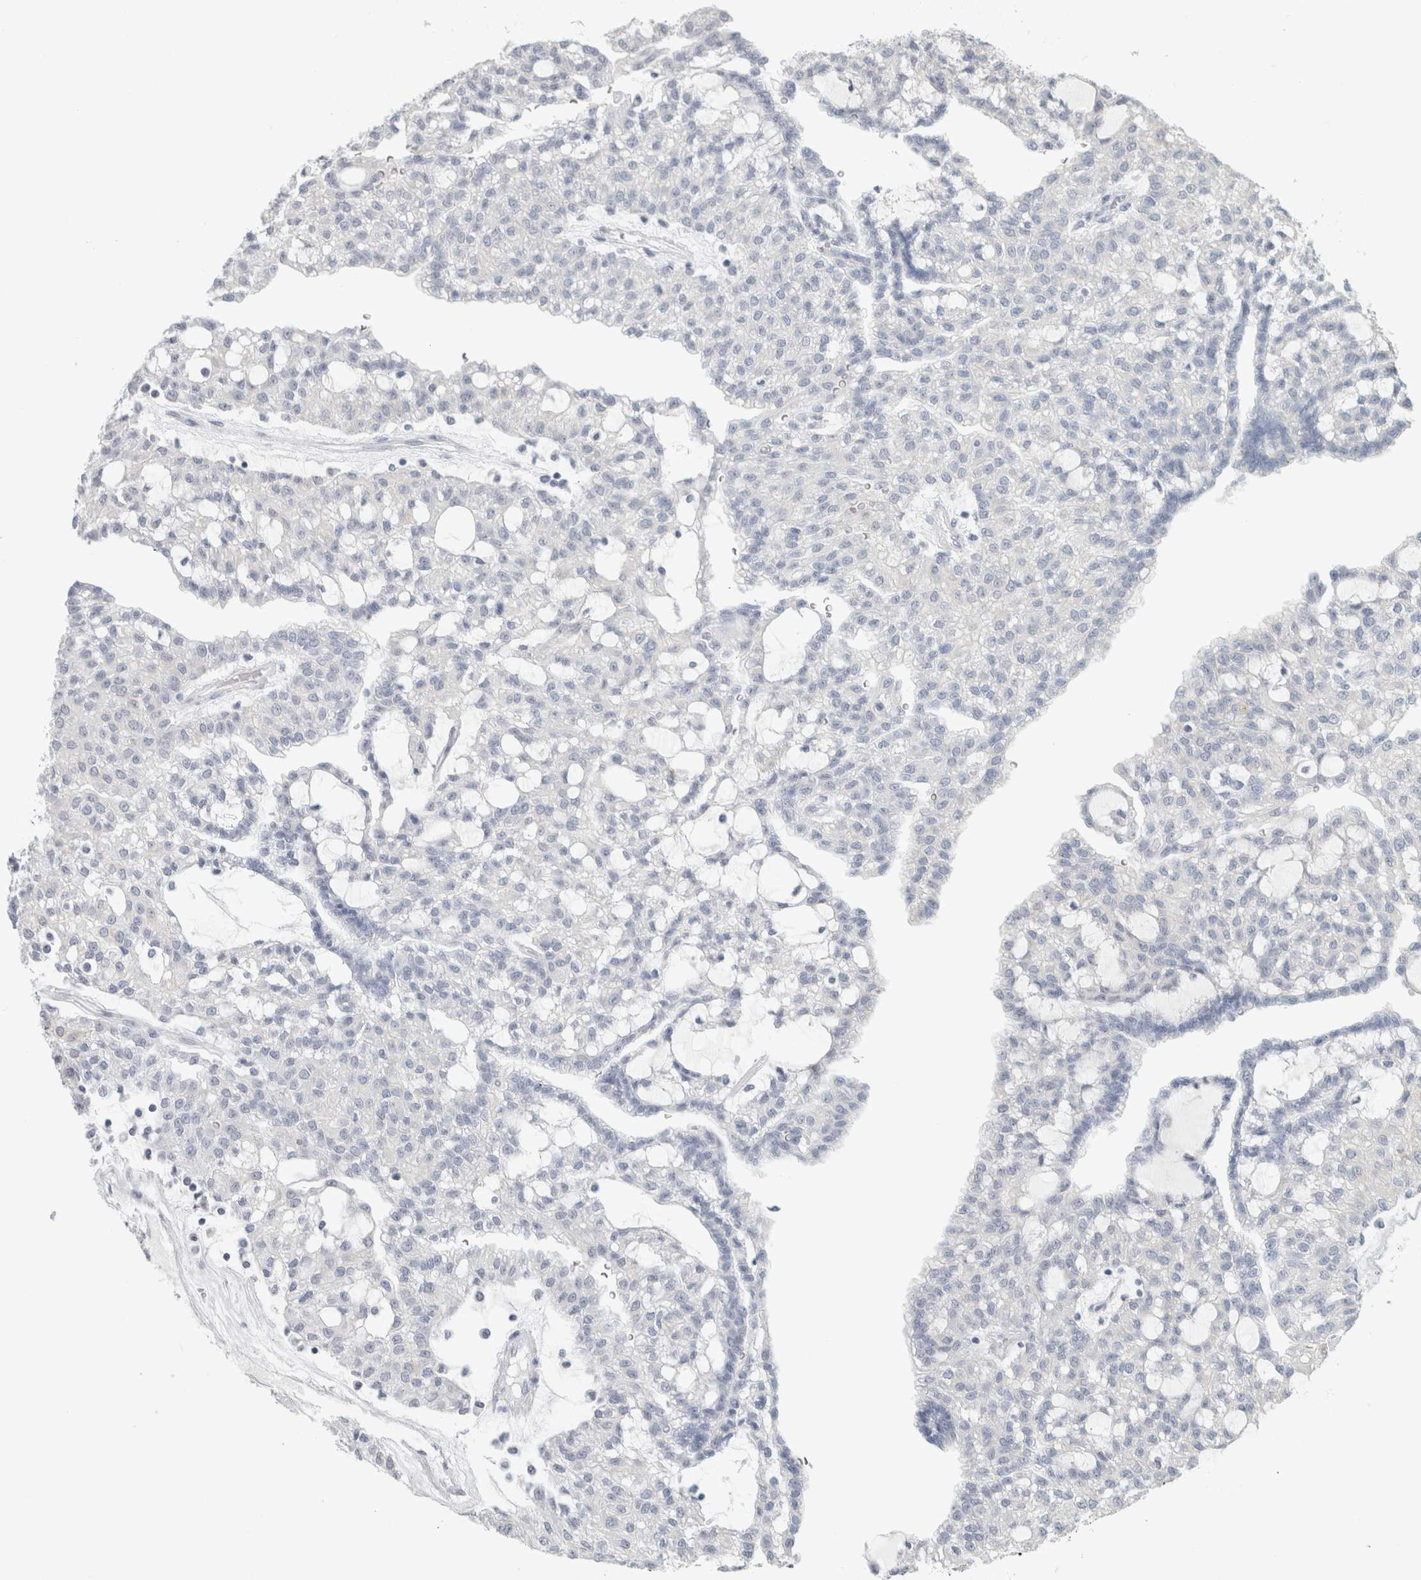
{"staining": {"intensity": "negative", "quantity": "none", "location": "none"}, "tissue": "renal cancer", "cell_type": "Tumor cells", "image_type": "cancer", "snomed": [{"axis": "morphology", "description": "Adenocarcinoma, NOS"}, {"axis": "topography", "description": "Kidney"}], "caption": "Tumor cells are negative for protein expression in human renal adenocarcinoma. (IHC, brightfield microscopy, high magnification).", "gene": "SLC28A3", "patient": {"sex": "male", "age": 63}}